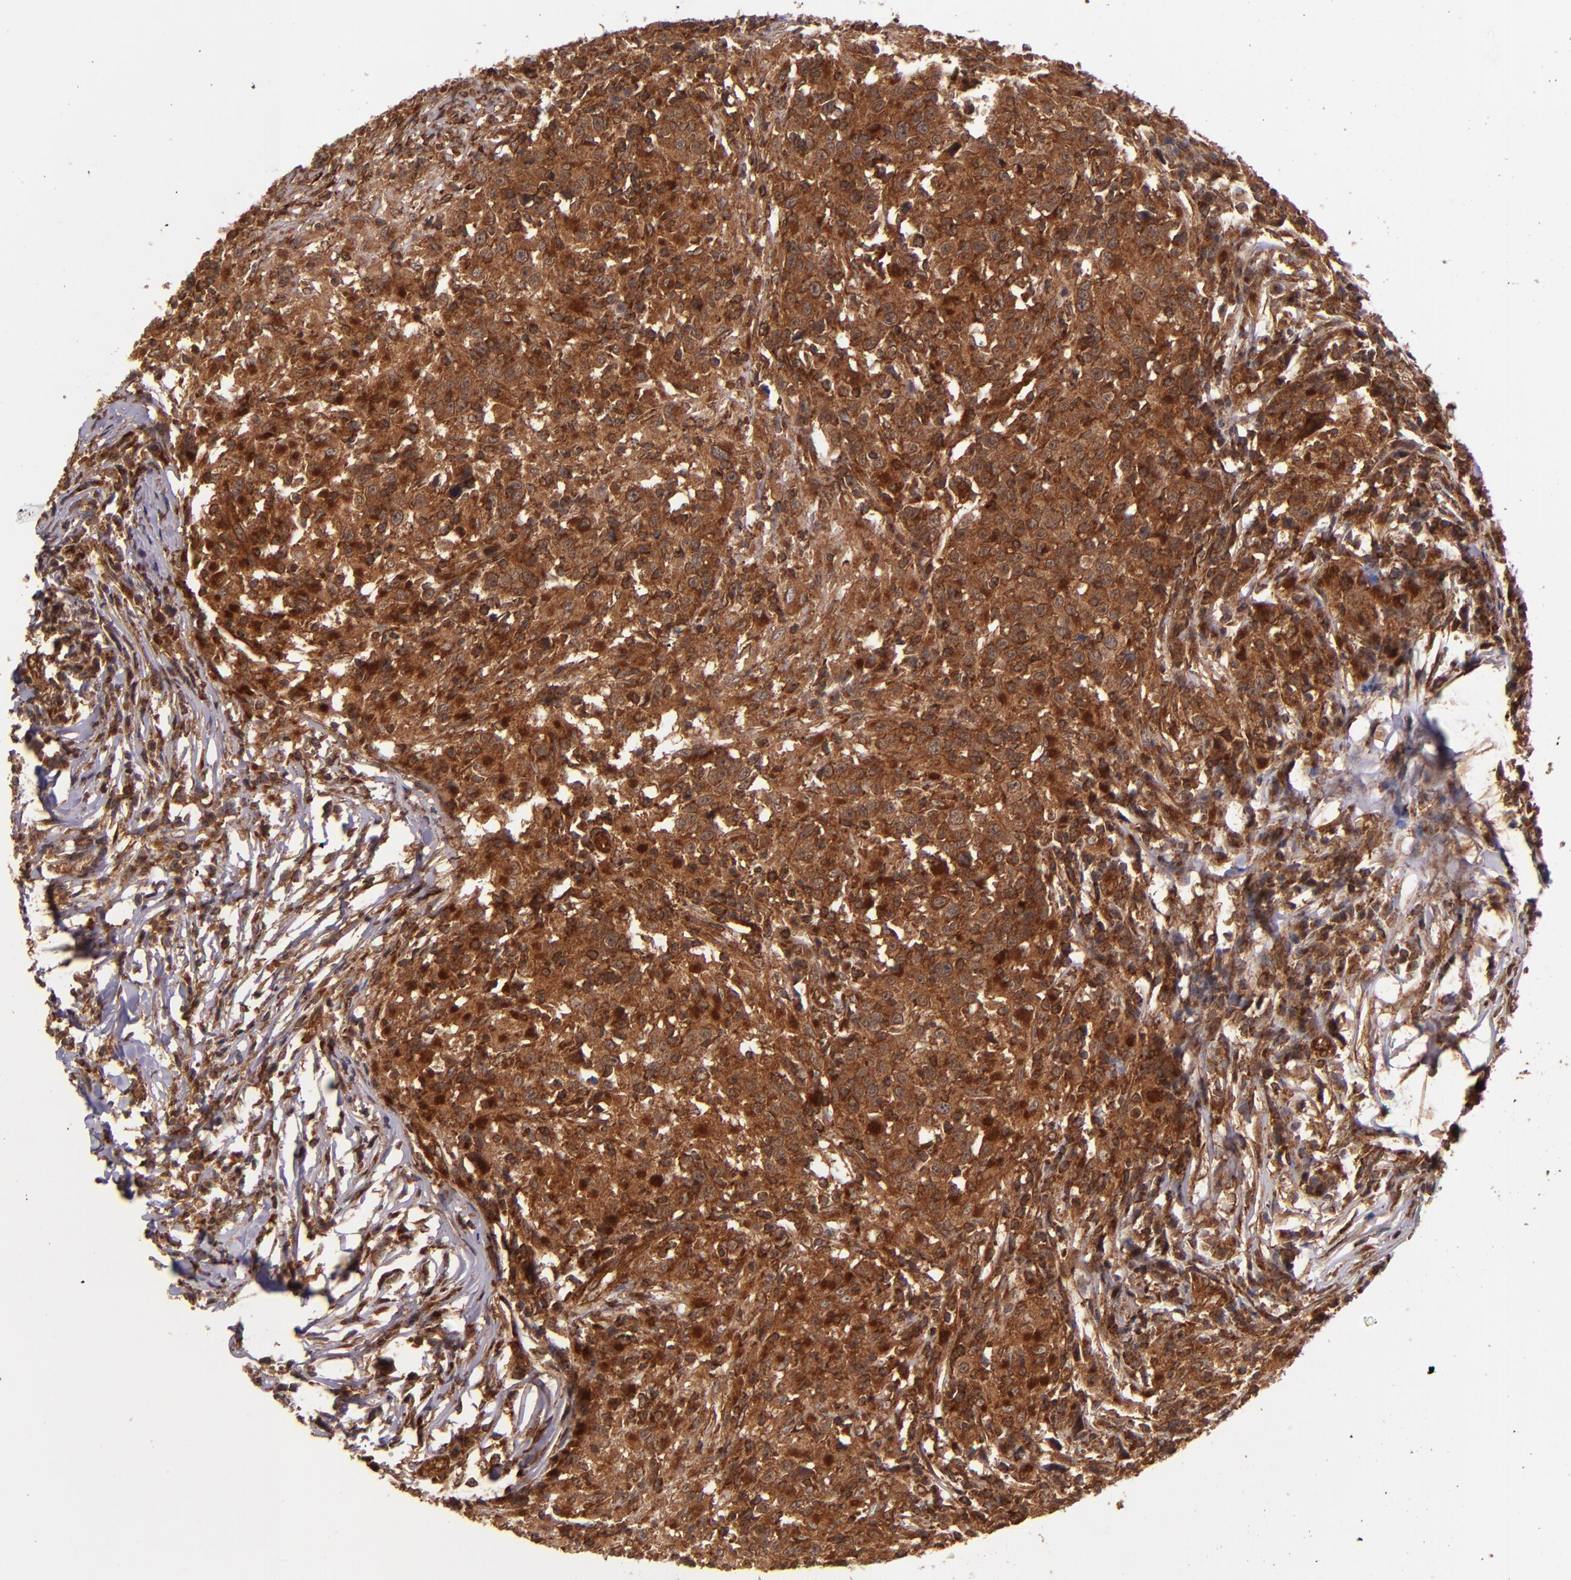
{"staining": {"intensity": "strong", "quantity": ">75%", "location": "cytoplasmic/membranous"}, "tissue": "head and neck cancer", "cell_type": "Tumor cells", "image_type": "cancer", "snomed": [{"axis": "morphology", "description": "Adenocarcinoma, NOS"}, {"axis": "topography", "description": "Salivary gland"}, {"axis": "topography", "description": "Head-Neck"}], "caption": "Head and neck cancer stained with immunohistochemistry exhibits strong cytoplasmic/membranous staining in about >75% of tumor cells.", "gene": "STX8", "patient": {"sex": "female", "age": 65}}